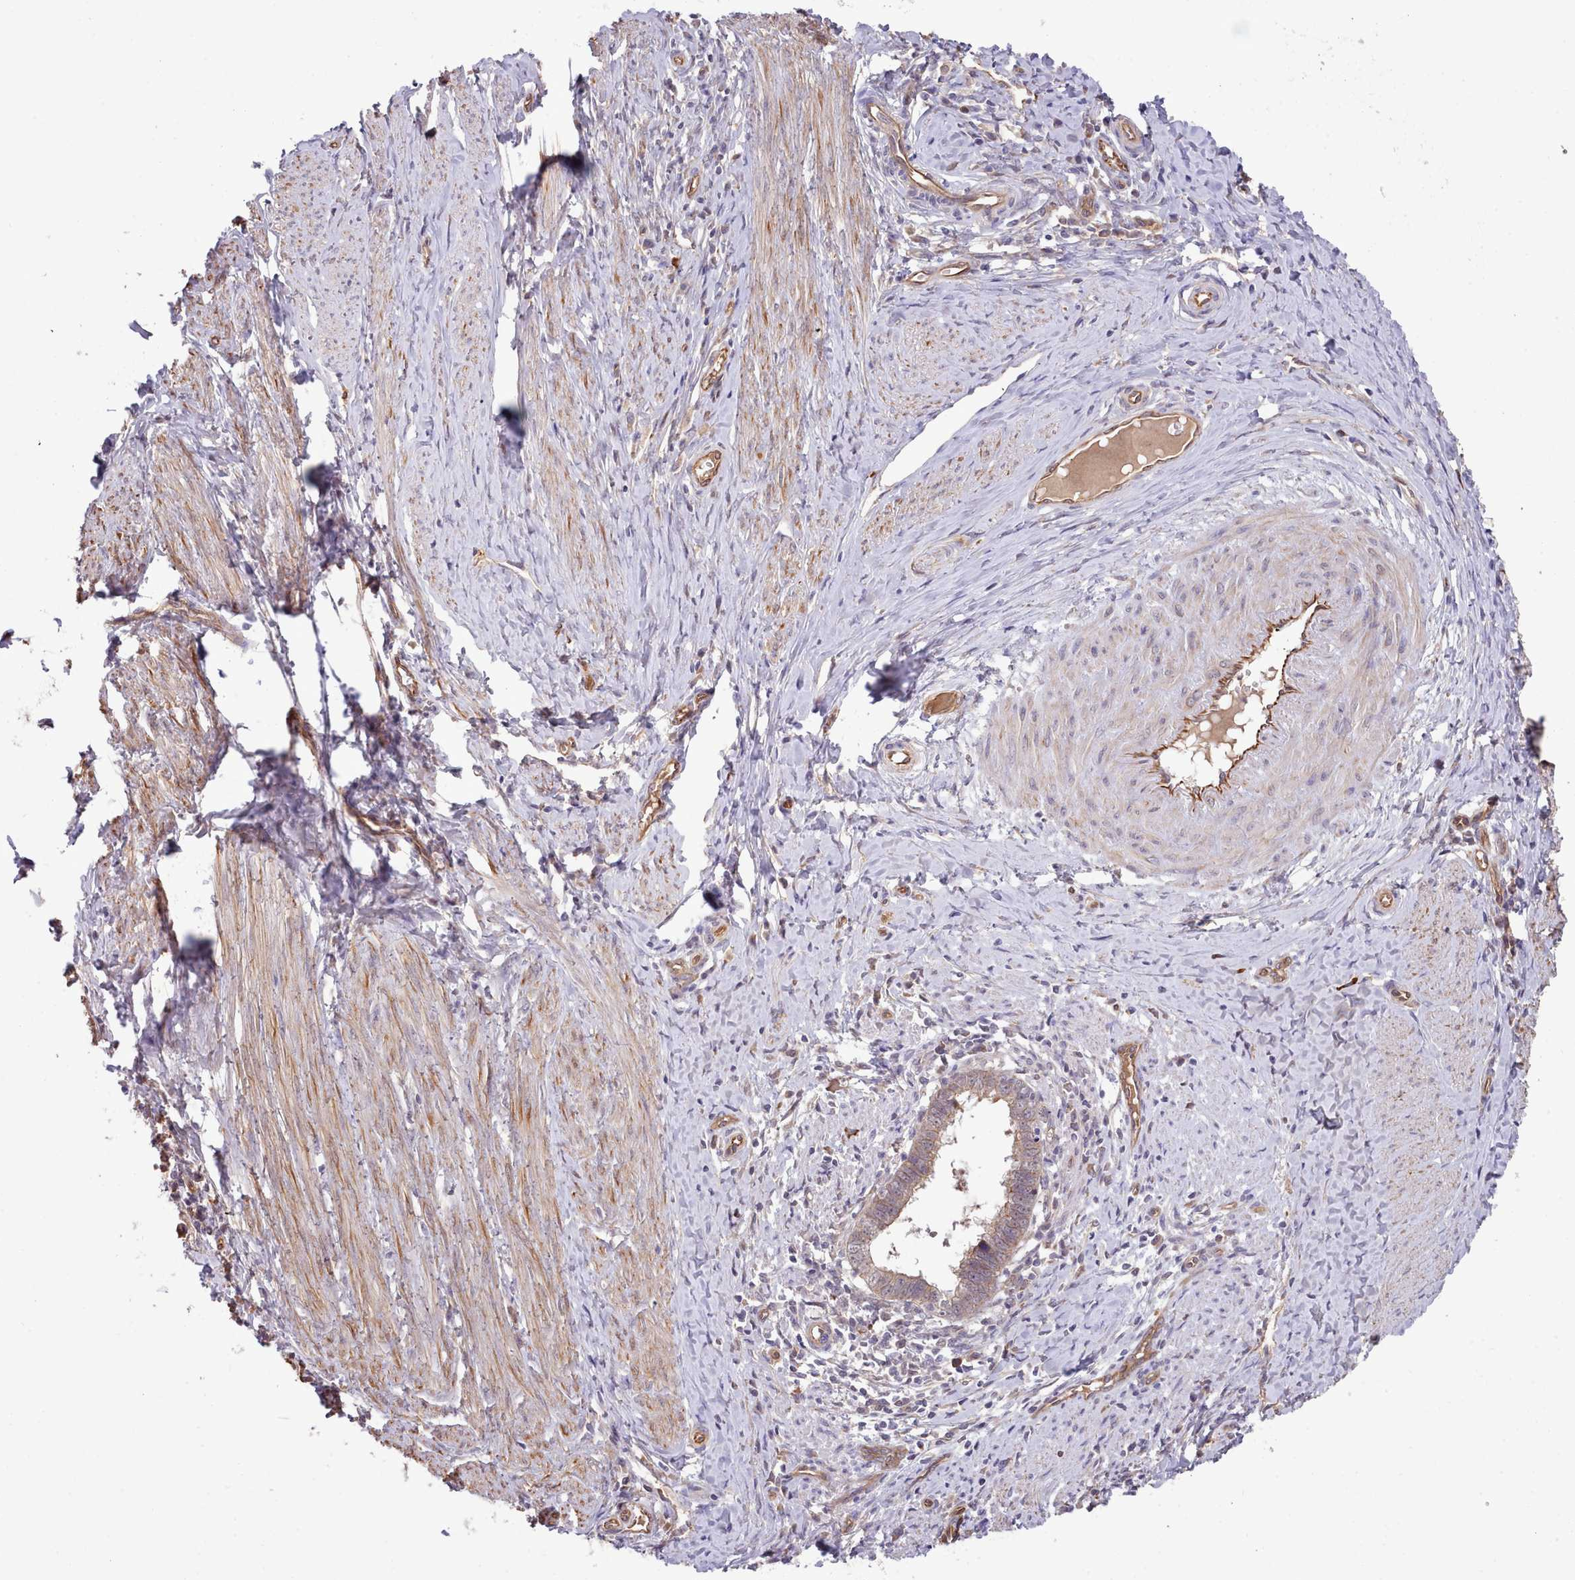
{"staining": {"intensity": "weak", "quantity": ">75%", "location": "cytoplasmic/membranous,nuclear"}, "tissue": "cervical cancer", "cell_type": "Tumor cells", "image_type": "cancer", "snomed": [{"axis": "morphology", "description": "Adenocarcinoma, NOS"}, {"axis": "topography", "description": "Cervix"}], "caption": "A micrograph showing weak cytoplasmic/membranous and nuclear positivity in about >75% of tumor cells in cervical cancer (adenocarcinoma), as visualized by brown immunohistochemical staining.", "gene": "ZC3H13", "patient": {"sex": "female", "age": 36}}